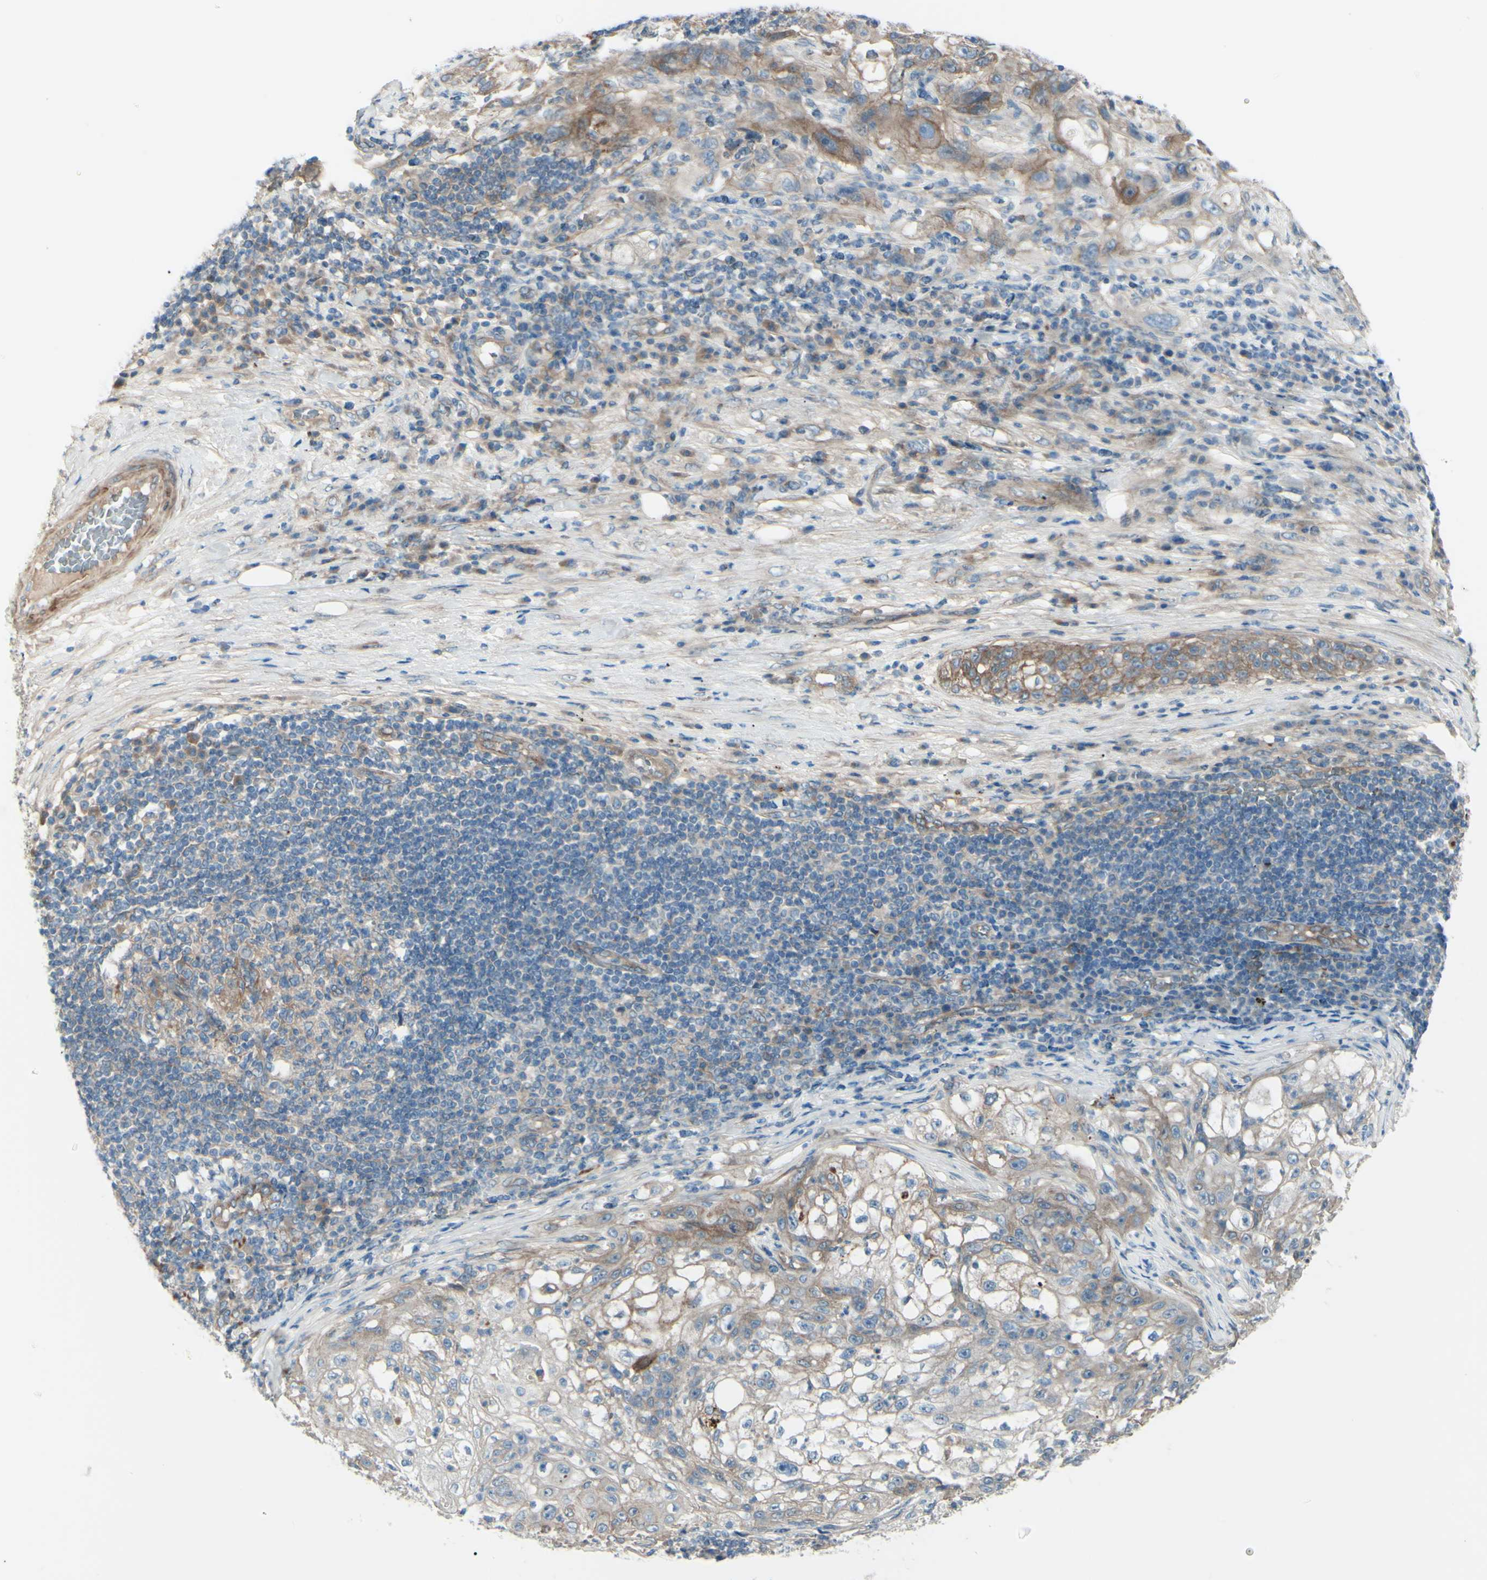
{"staining": {"intensity": "weak", "quantity": ">75%", "location": "cytoplasmic/membranous"}, "tissue": "lung cancer", "cell_type": "Tumor cells", "image_type": "cancer", "snomed": [{"axis": "morphology", "description": "Inflammation, NOS"}, {"axis": "morphology", "description": "Squamous cell carcinoma, NOS"}, {"axis": "topography", "description": "Lymph node"}, {"axis": "topography", "description": "Soft tissue"}, {"axis": "topography", "description": "Lung"}], "caption": "Immunohistochemical staining of human squamous cell carcinoma (lung) demonstrates low levels of weak cytoplasmic/membranous protein positivity in about >75% of tumor cells. Nuclei are stained in blue.", "gene": "PCDHGA2", "patient": {"sex": "male", "age": 66}}